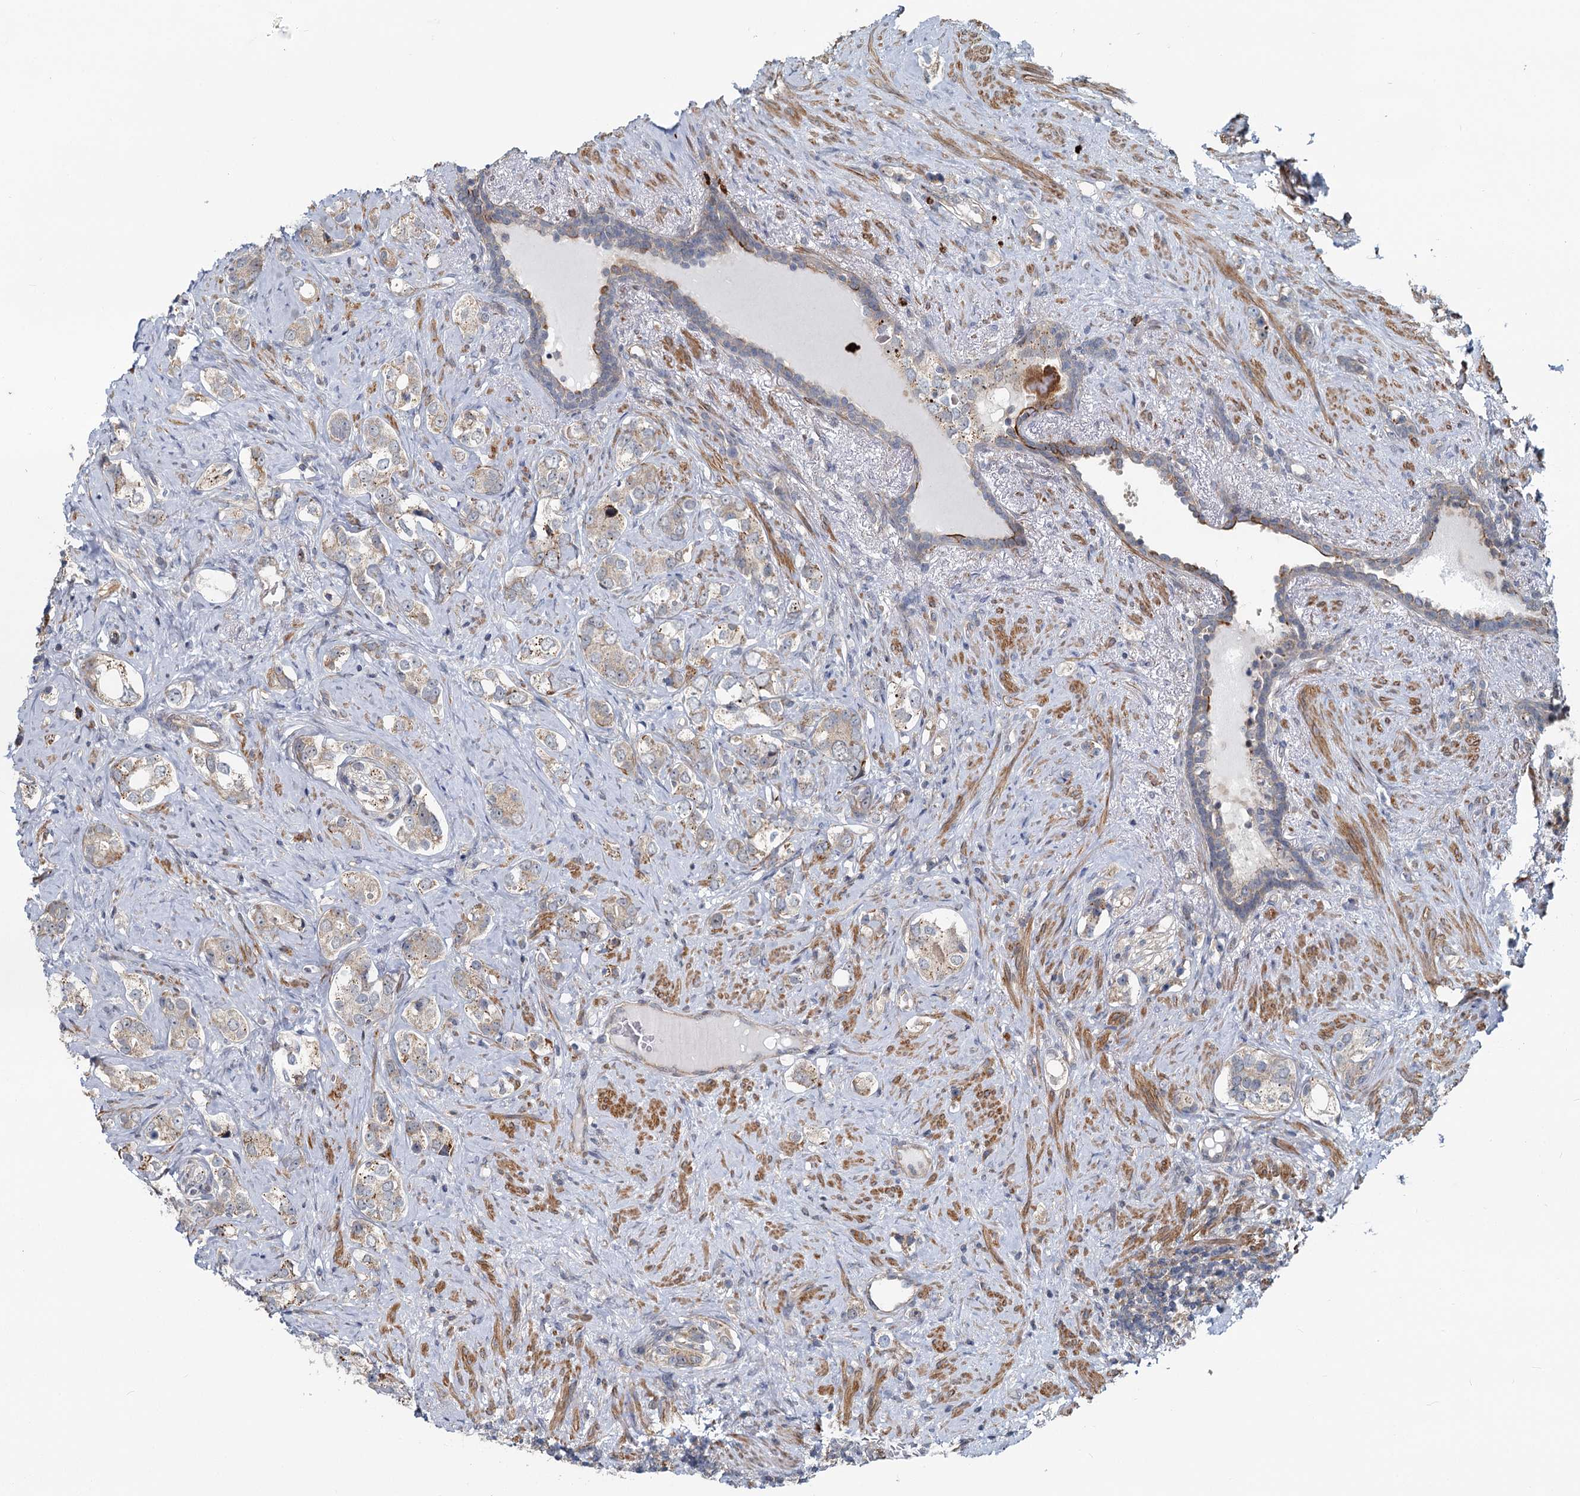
{"staining": {"intensity": "weak", "quantity": ">75%", "location": "cytoplasmic/membranous"}, "tissue": "prostate cancer", "cell_type": "Tumor cells", "image_type": "cancer", "snomed": [{"axis": "morphology", "description": "Adenocarcinoma, High grade"}, {"axis": "topography", "description": "Prostate"}], "caption": "A brown stain highlights weak cytoplasmic/membranous positivity of a protein in human adenocarcinoma (high-grade) (prostate) tumor cells.", "gene": "ADCY2", "patient": {"sex": "male", "age": 63}}